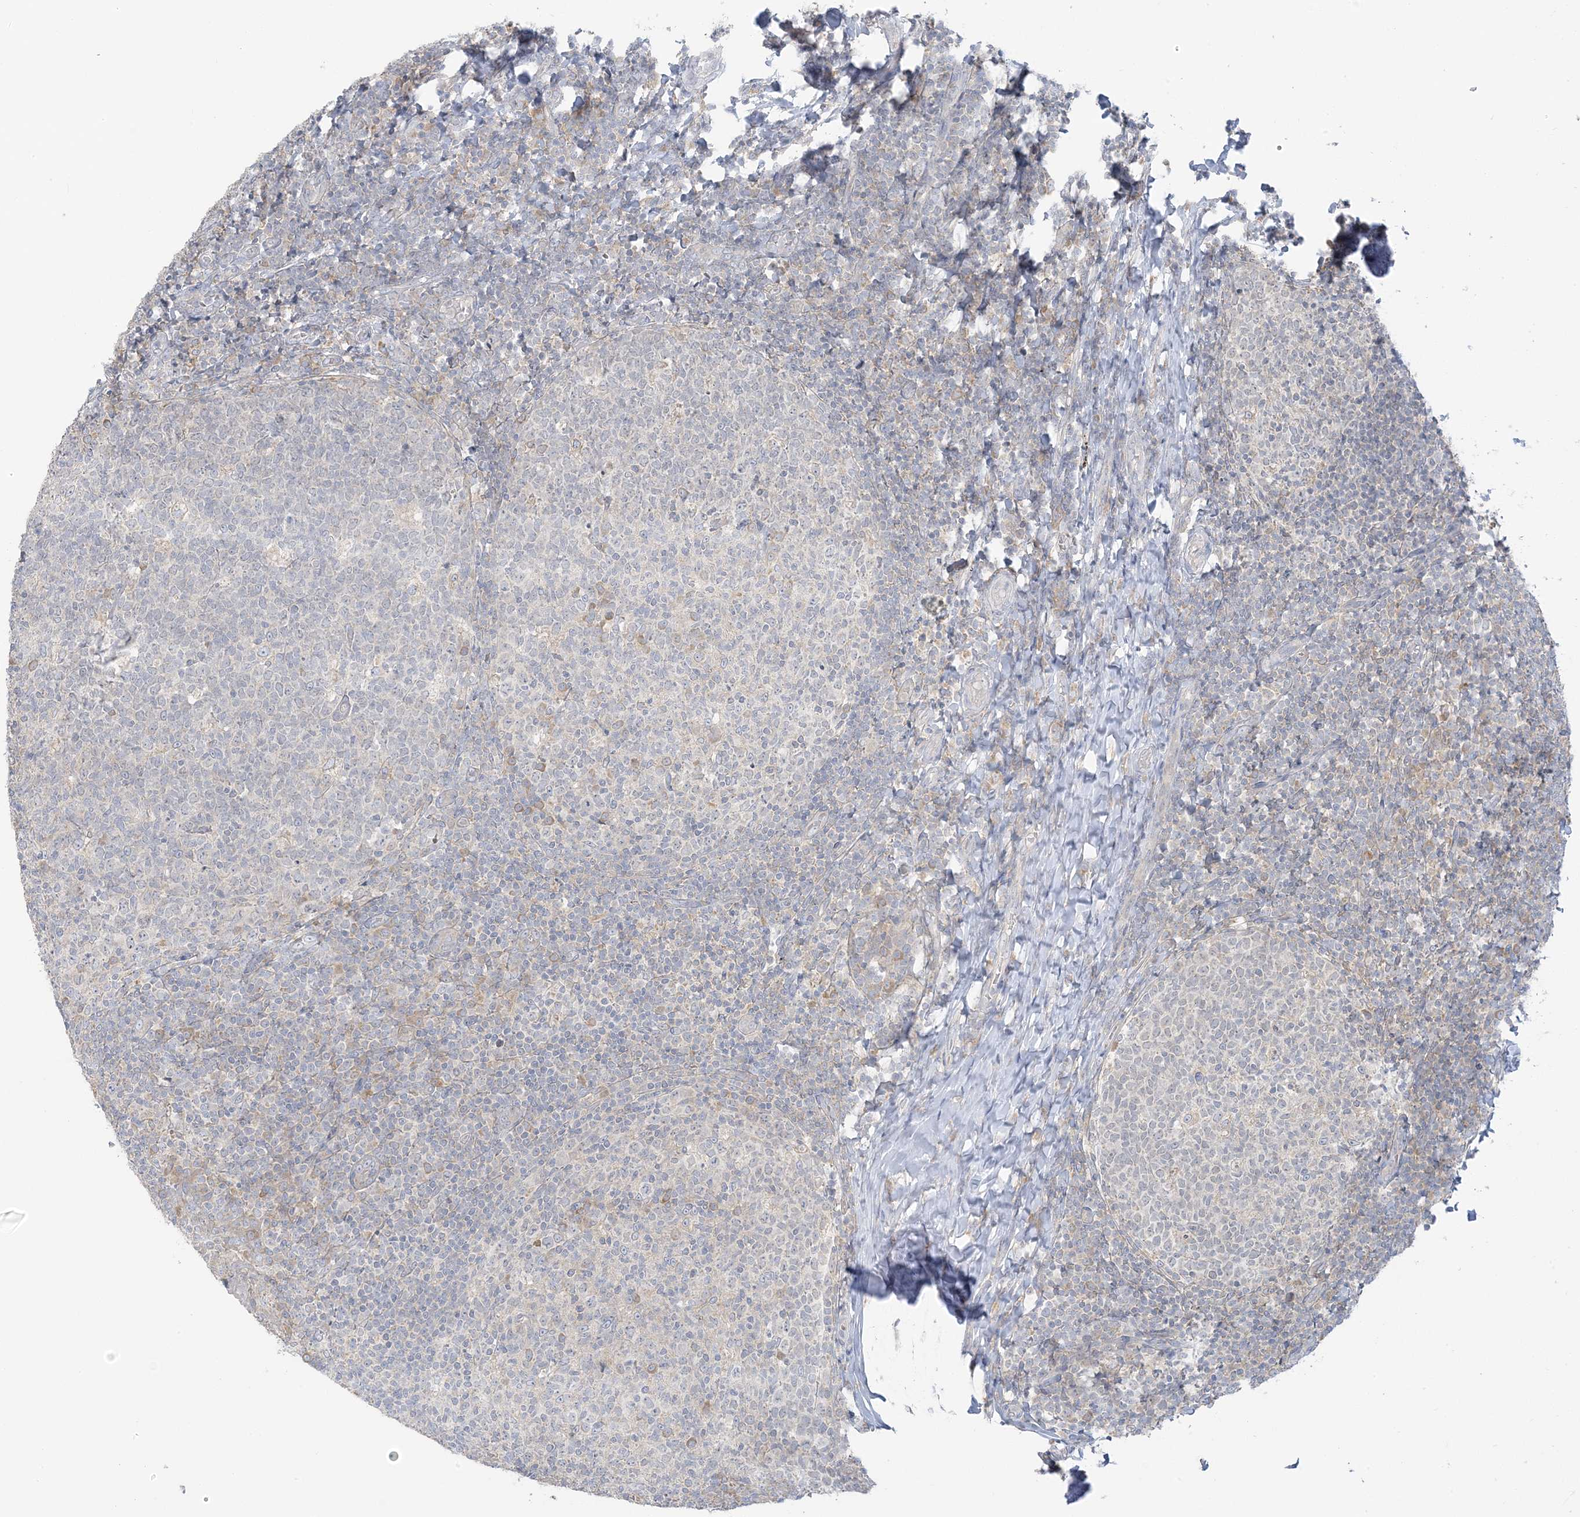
{"staining": {"intensity": "weak", "quantity": "<25%", "location": "cytoplasmic/membranous"}, "tissue": "tonsil", "cell_type": "Germinal center cells", "image_type": "normal", "snomed": [{"axis": "morphology", "description": "Normal tissue, NOS"}, {"axis": "topography", "description": "Tonsil"}], "caption": "High magnification brightfield microscopy of unremarkable tonsil stained with DAB (3,3'-diaminobenzidine) (brown) and counterstained with hematoxylin (blue): germinal center cells show no significant positivity.", "gene": "EEFSEC", "patient": {"sex": "female", "age": 19}}